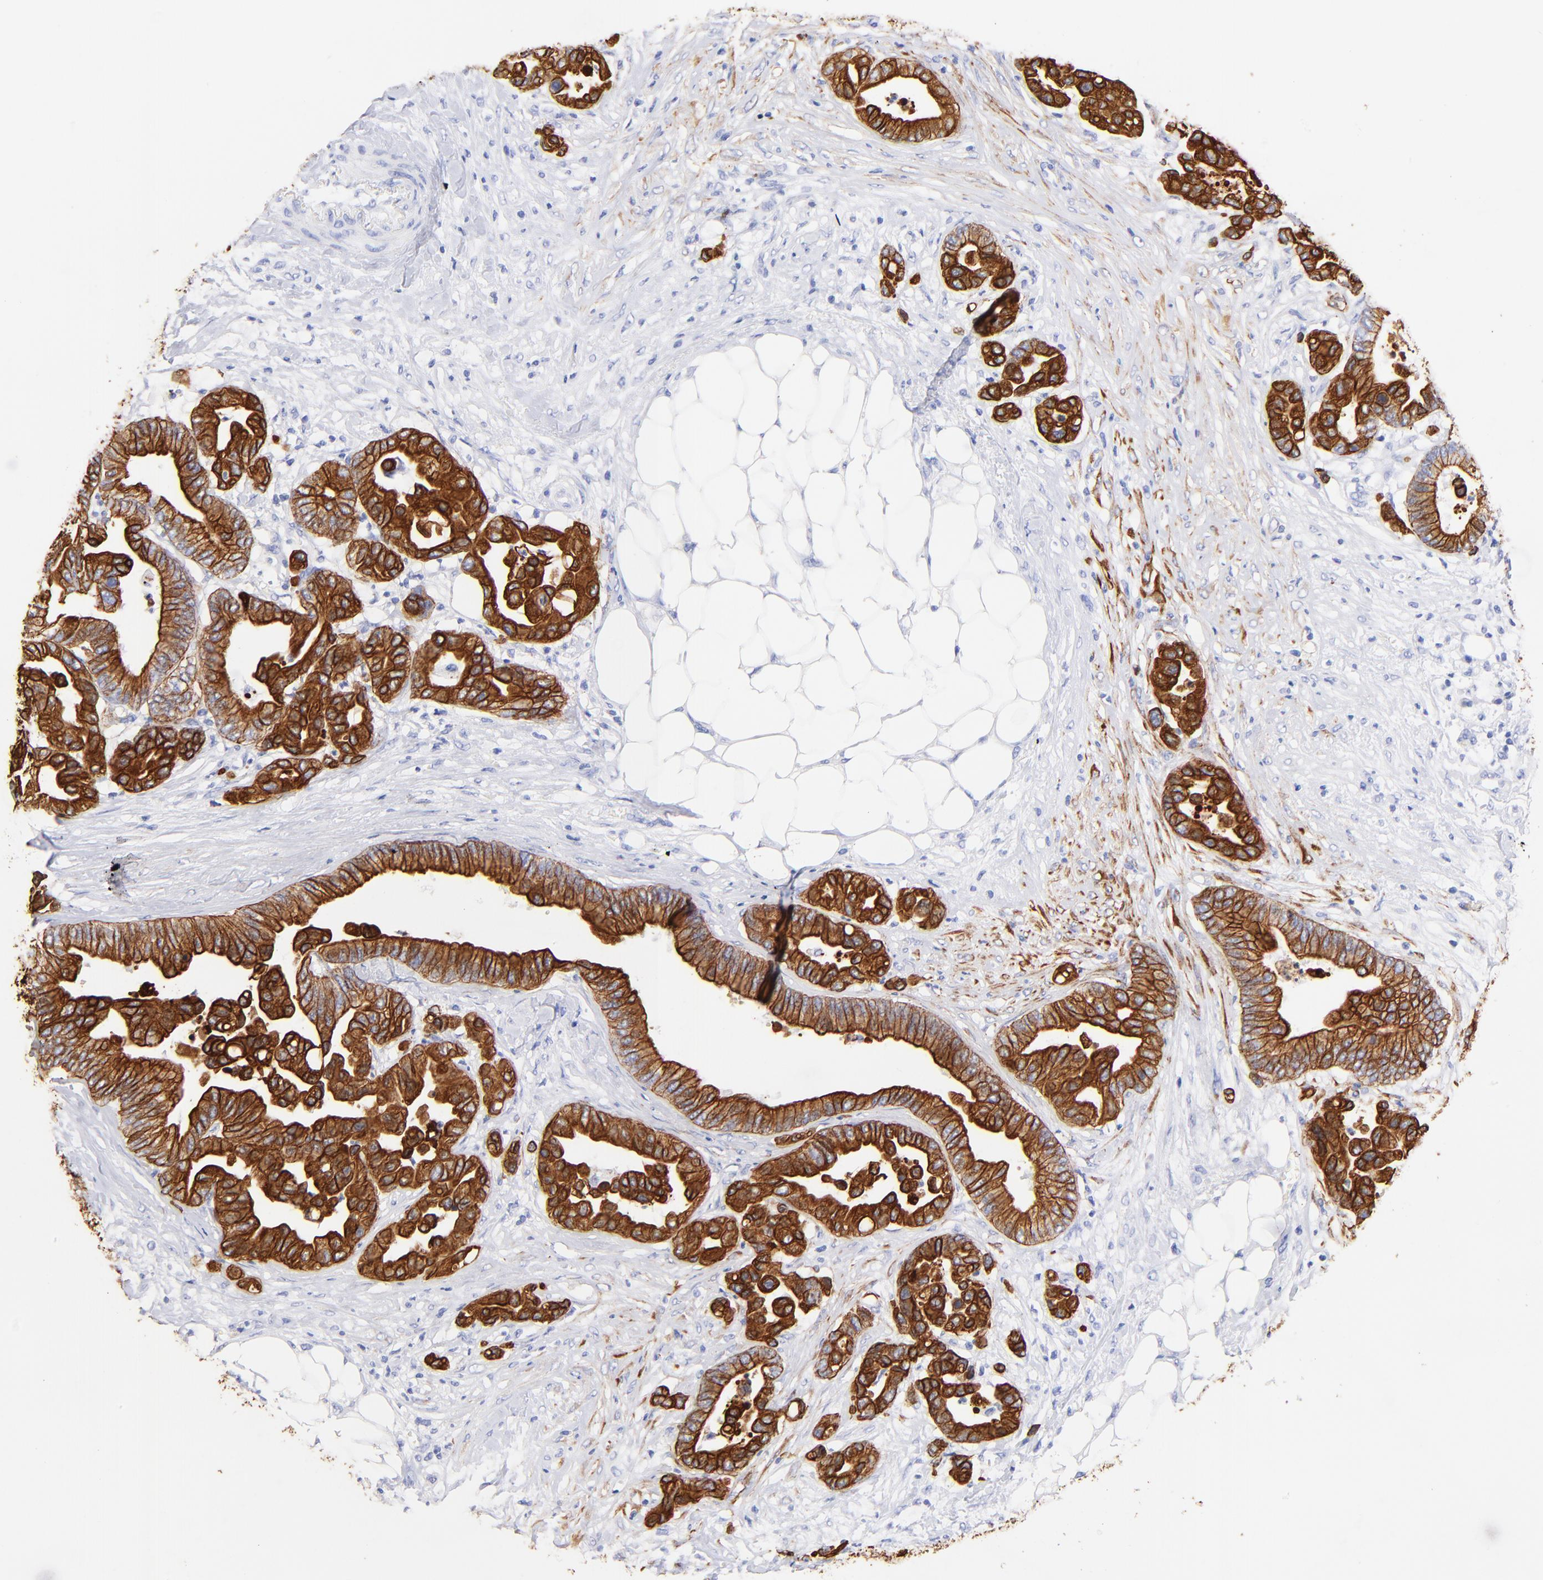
{"staining": {"intensity": "strong", "quantity": ">75%", "location": "cytoplasmic/membranous"}, "tissue": "colorectal cancer", "cell_type": "Tumor cells", "image_type": "cancer", "snomed": [{"axis": "morphology", "description": "Adenocarcinoma, NOS"}, {"axis": "topography", "description": "Colon"}], "caption": "The immunohistochemical stain highlights strong cytoplasmic/membranous positivity in tumor cells of colorectal adenocarcinoma tissue.", "gene": "KRT19", "patient": {"sex": "male", "age": 82}}